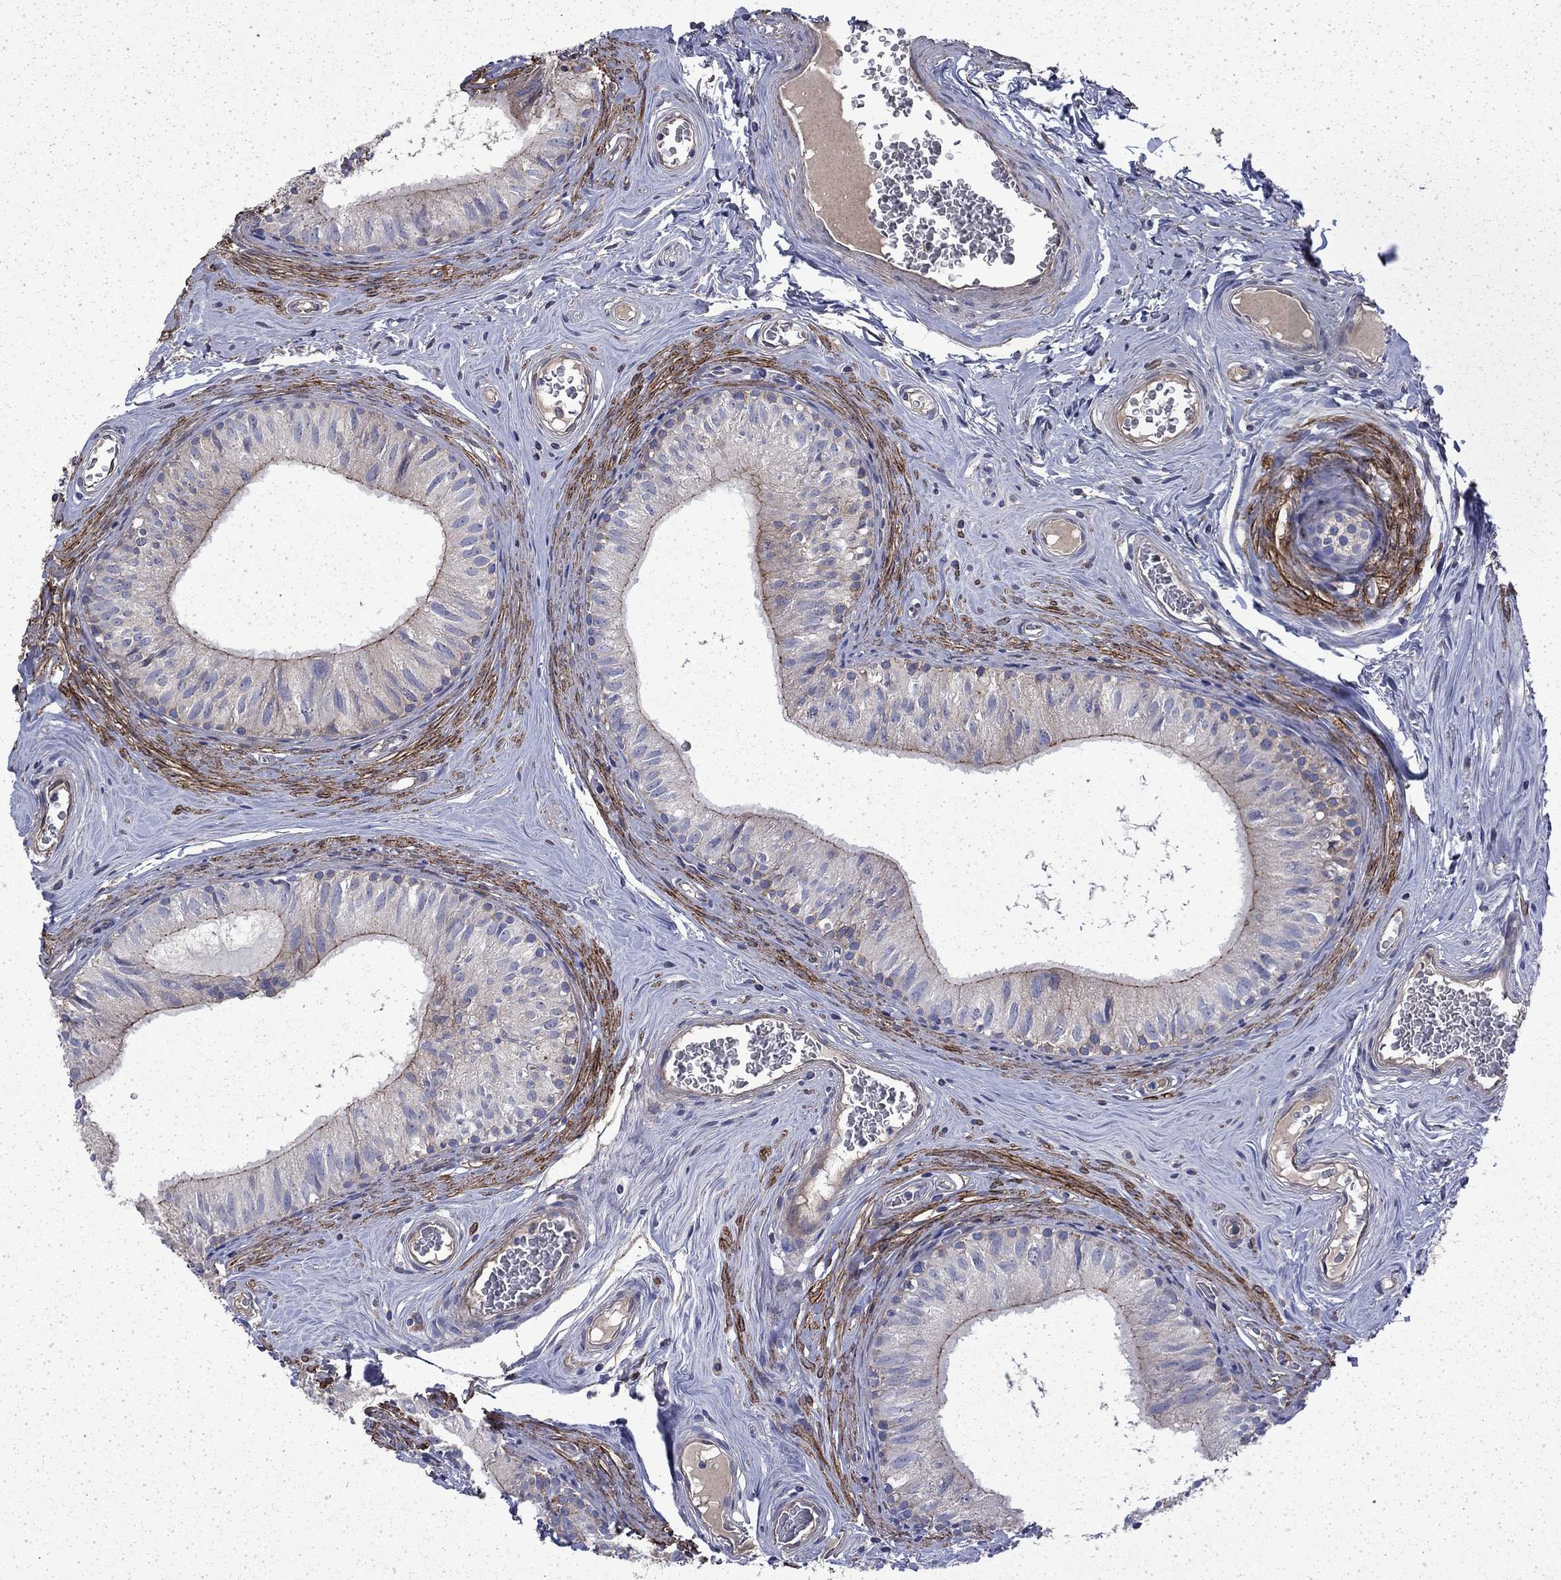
{"staining": {"intensity": "strong", "quantity": "<25%", "location": "cytoplasmic/membranous"}, "tissue": "epididymis", "cell_type": "Glandular cells", "image_type": "normal", "snomed": [{"axis": "morphology", "description": "Normal tissue, NOS"}, {"axis": "topography", "description": "Epididymis"}], "caption": "A high-resolution histopathology image shows IHC staining of benign epididymis, which demonstrates strong cytoplasmic/membranous staining in approximately <25% of glandular cells.", "gene": "DTNA", "patient": {"sex": "male", "age": 52}}